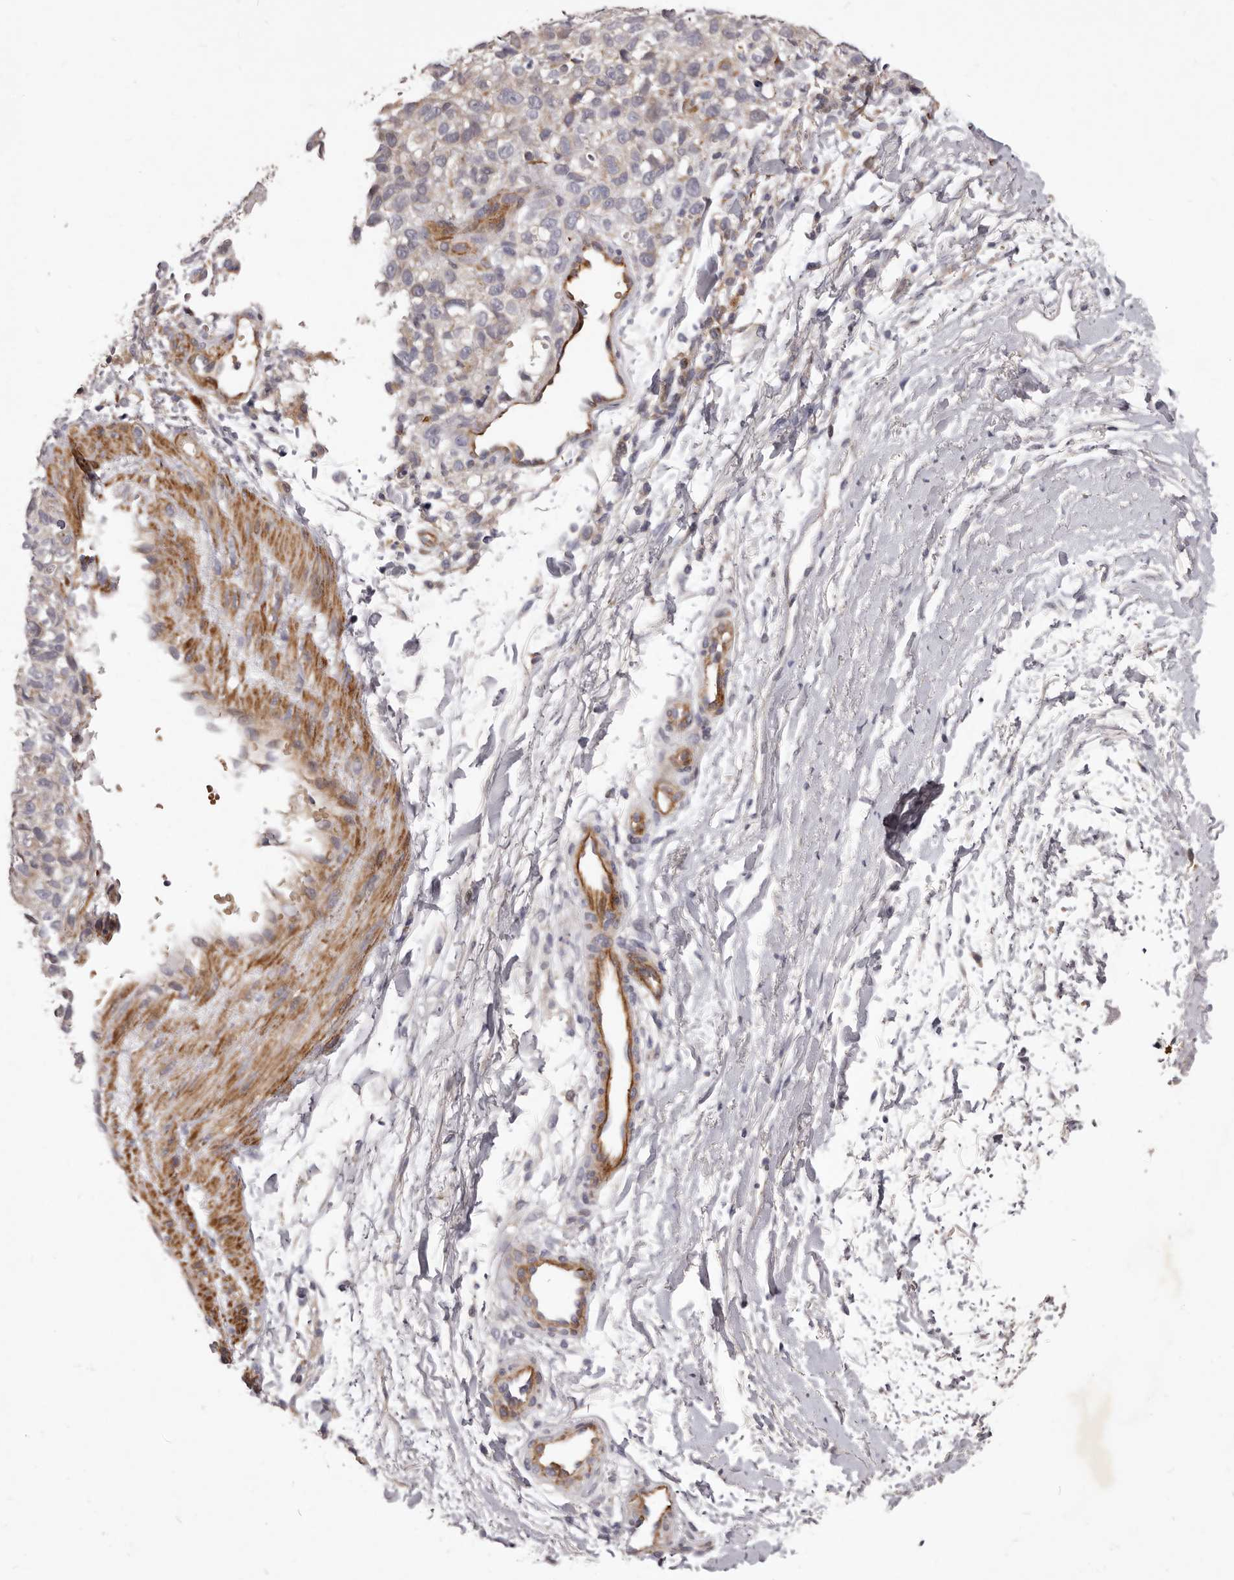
{"staining": {"intensity": "negative", "quantity": "none", "location": "none"}, "tissue": "melanoma", "cell_type": "Tumor cells", "image_type": "cancer", "snomed": [{"axis": "morphology", "description": "Malignant melanoma, Metastatic site"}, {"axis": "topography", "description": "Skin"}], "caption": "Malignant melanoma (metastatic site) was stained to show a protein in brown. There is no significant positivity in tumor cells.", "gene": "ALPK1", "patient": {"sex": "female", "age": 72}}